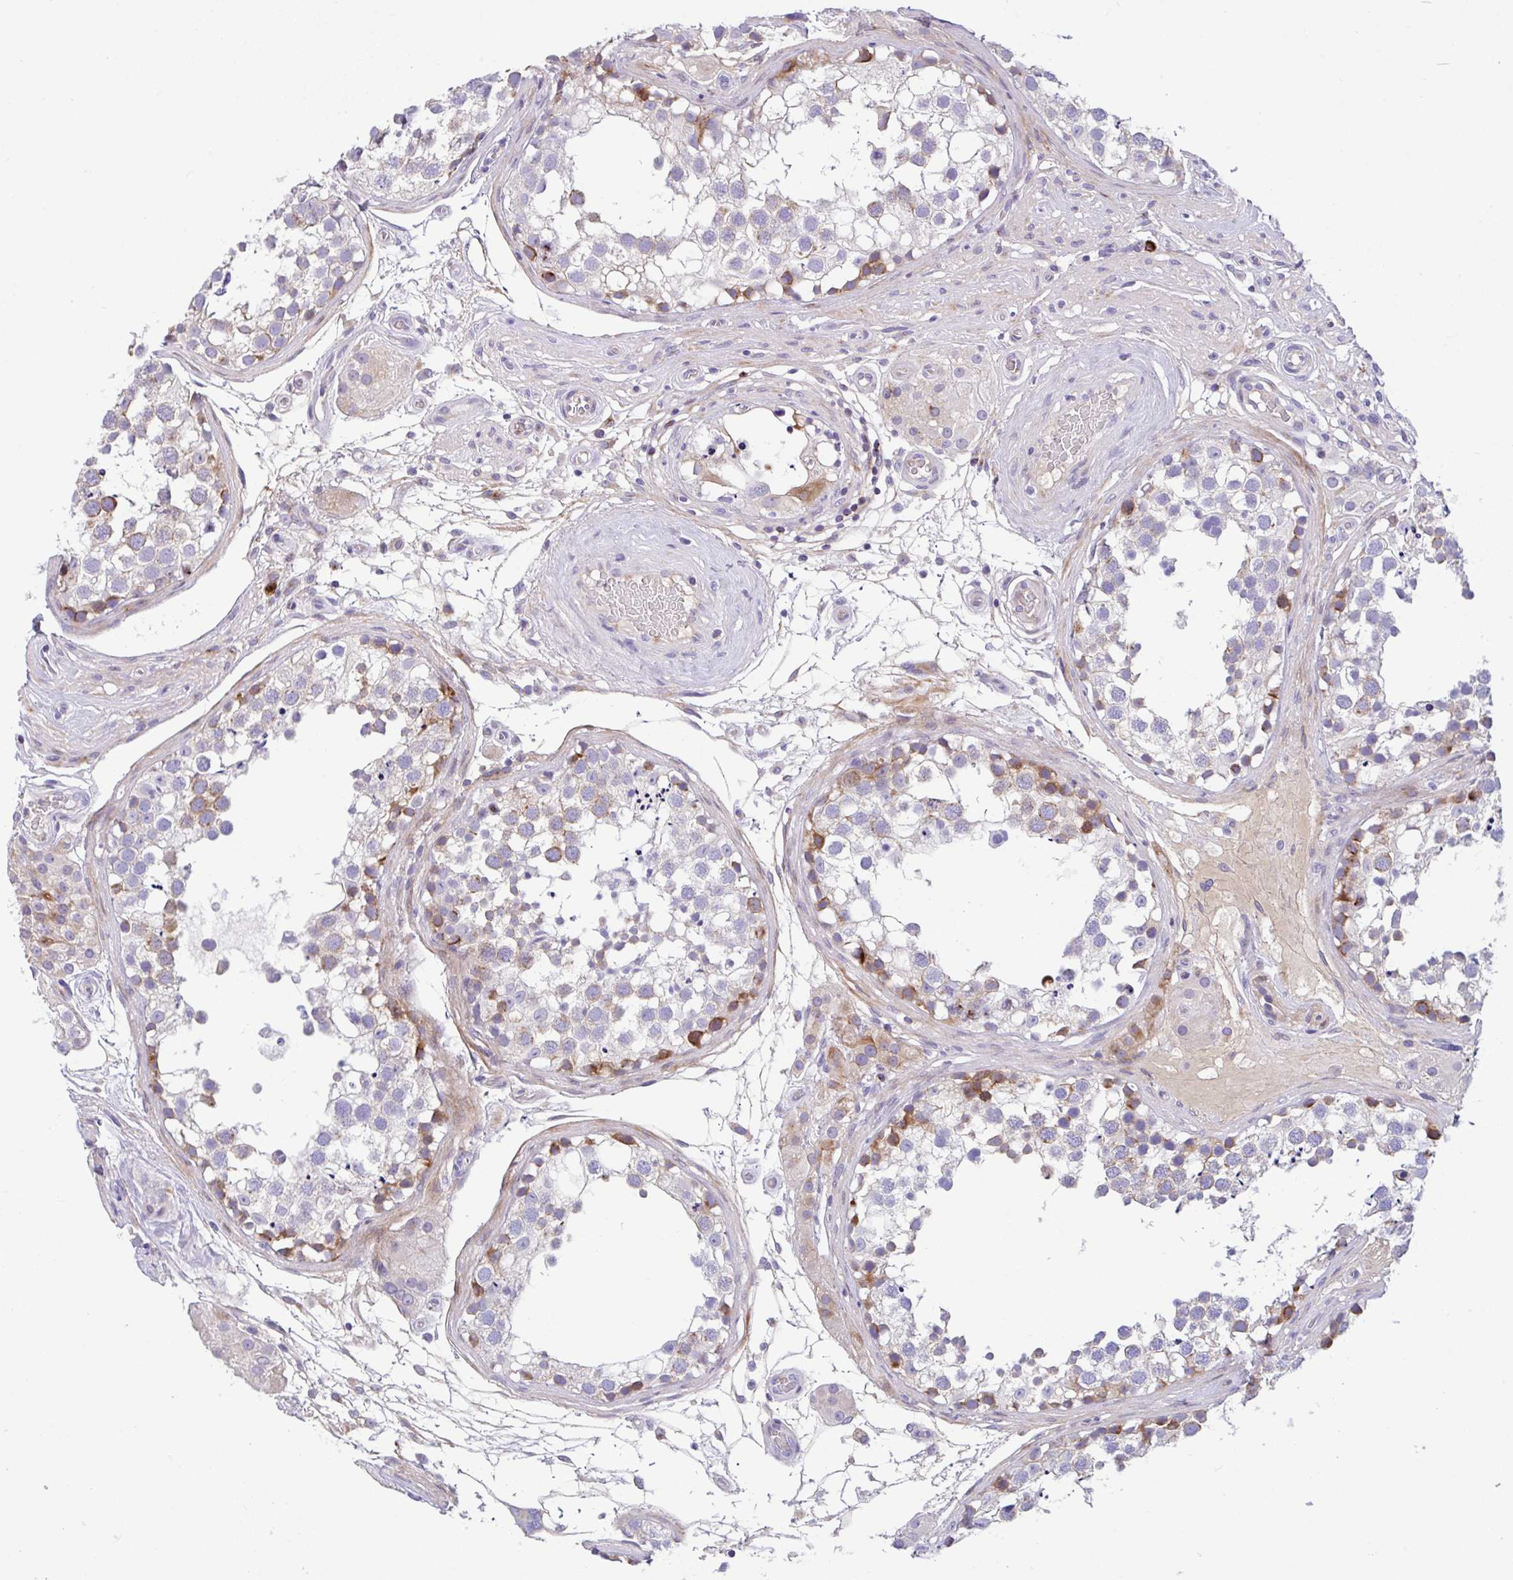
{"staining": {"intensity": "strong", "quantity": "<25%", "location": "cytoplasmic/membranous"}, "tissue": "testis", "cell_type": "Cells in seminiferous ducts", "image_type": "normal", "snomed": [{"axis": "morphology", "description": "Normal tissue, NOS"}, {"axis": "morphology", "description": "Seminoma, NOS"}, {"axis": "topography", "description": "Testis"}], "caption": "Immunohistochemistry (IHC) histopathology image of normal testis: testis stained using IHC shows medium levels of strong protein expression localized specifically in the cytoplasmic/membranous of cells in seminiferous ducts, appearing as a cytoplasmic/membranous brown color.", "gene": "FBXL20", "patient": {"sex": "male", "age": 65}}